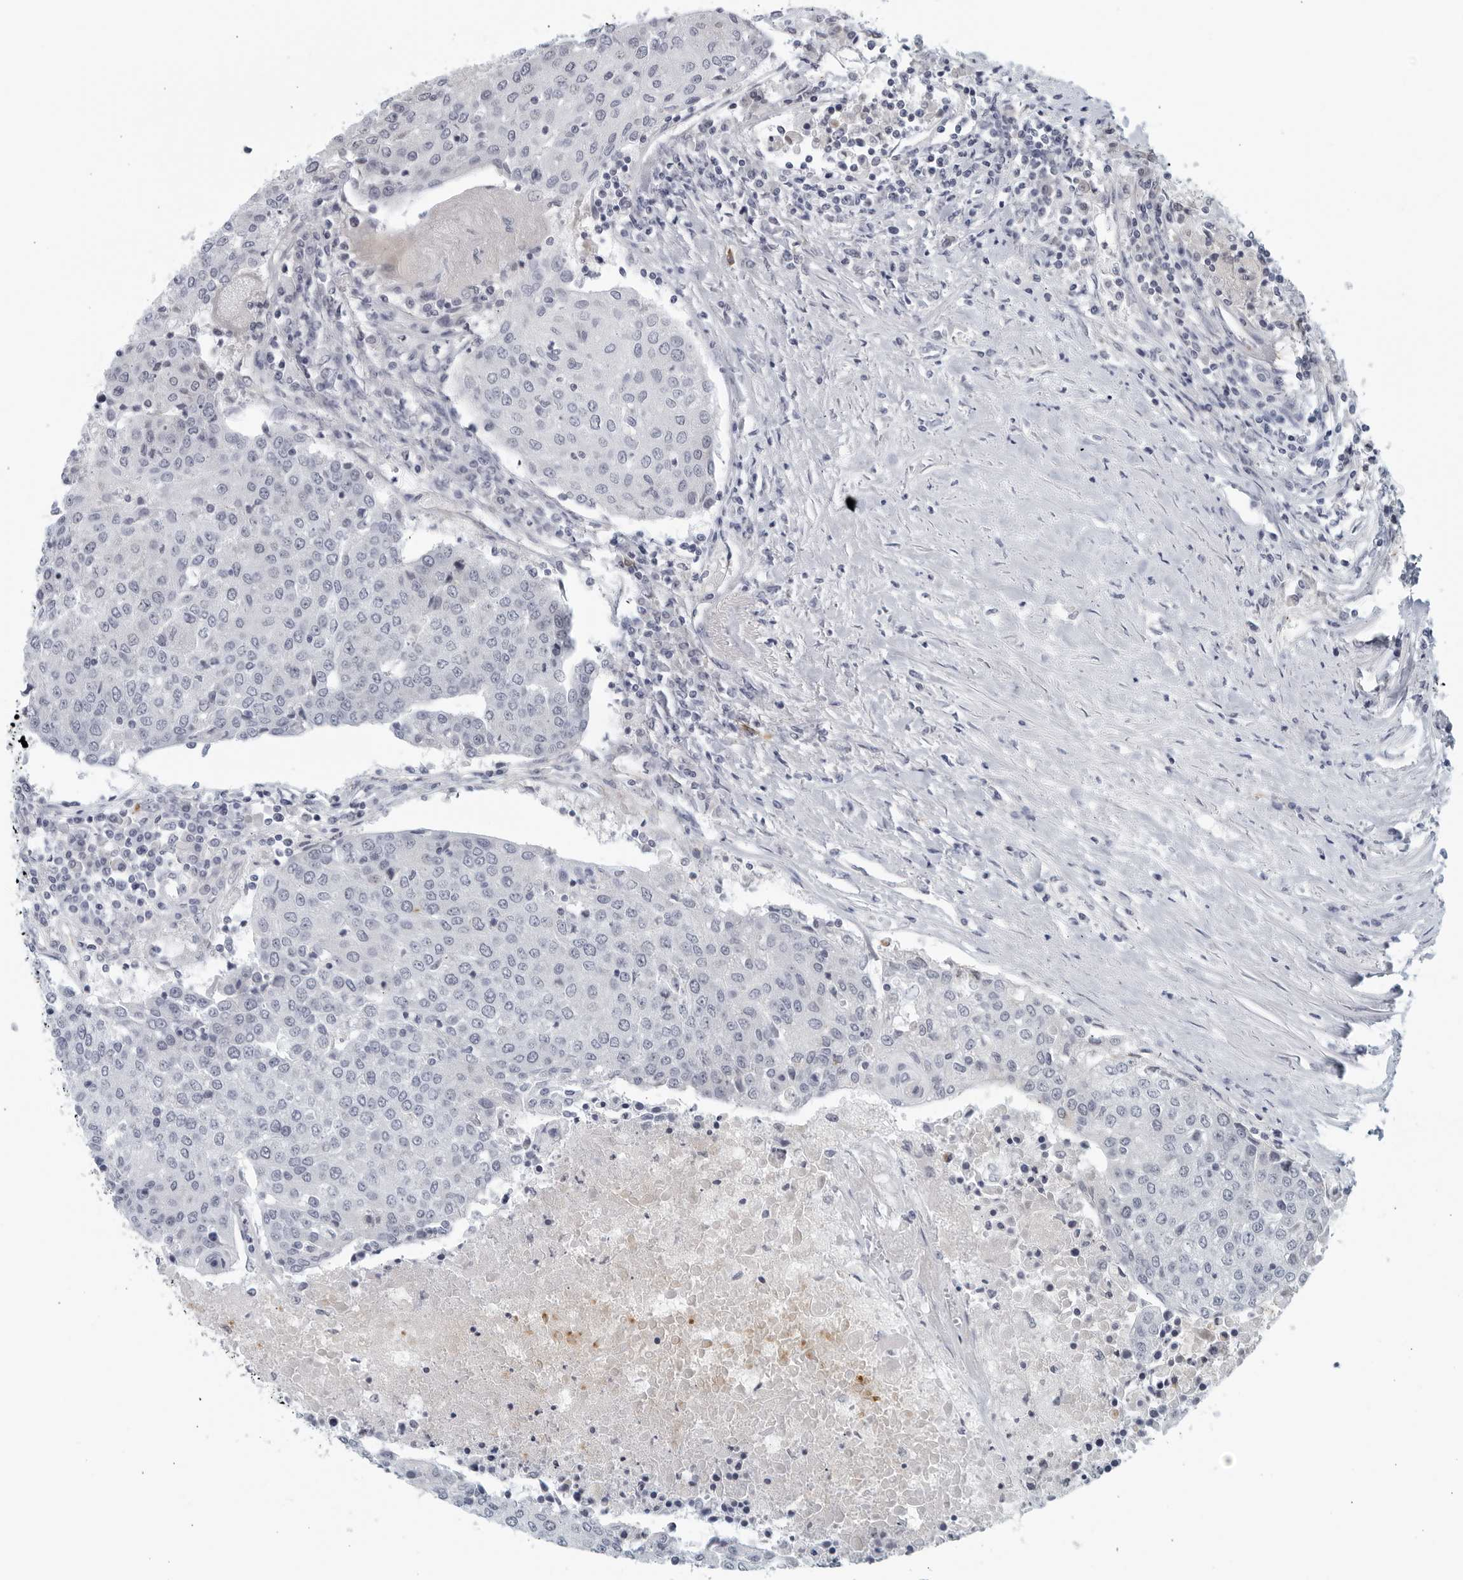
{"staining": {"intensity": "negative", "quantity": "none", "location": "none"}, "tissue": "urothelial cancer", "cell_type": "Tumor cells", "image_type": "cancer", "snomed": [{"axis": "morphology", "description": "Urothelial carcinoma, High grade"}, {"axis": "topography", "description": "Urinary bladder"}], "caption": "Human urothelial carcinoma (high-grade) stained for a protein using immunohistochemistry exhibits no expression in tumor cells.", "gene": "MATN1", "patient": {"sex": "female", "age": 85}}